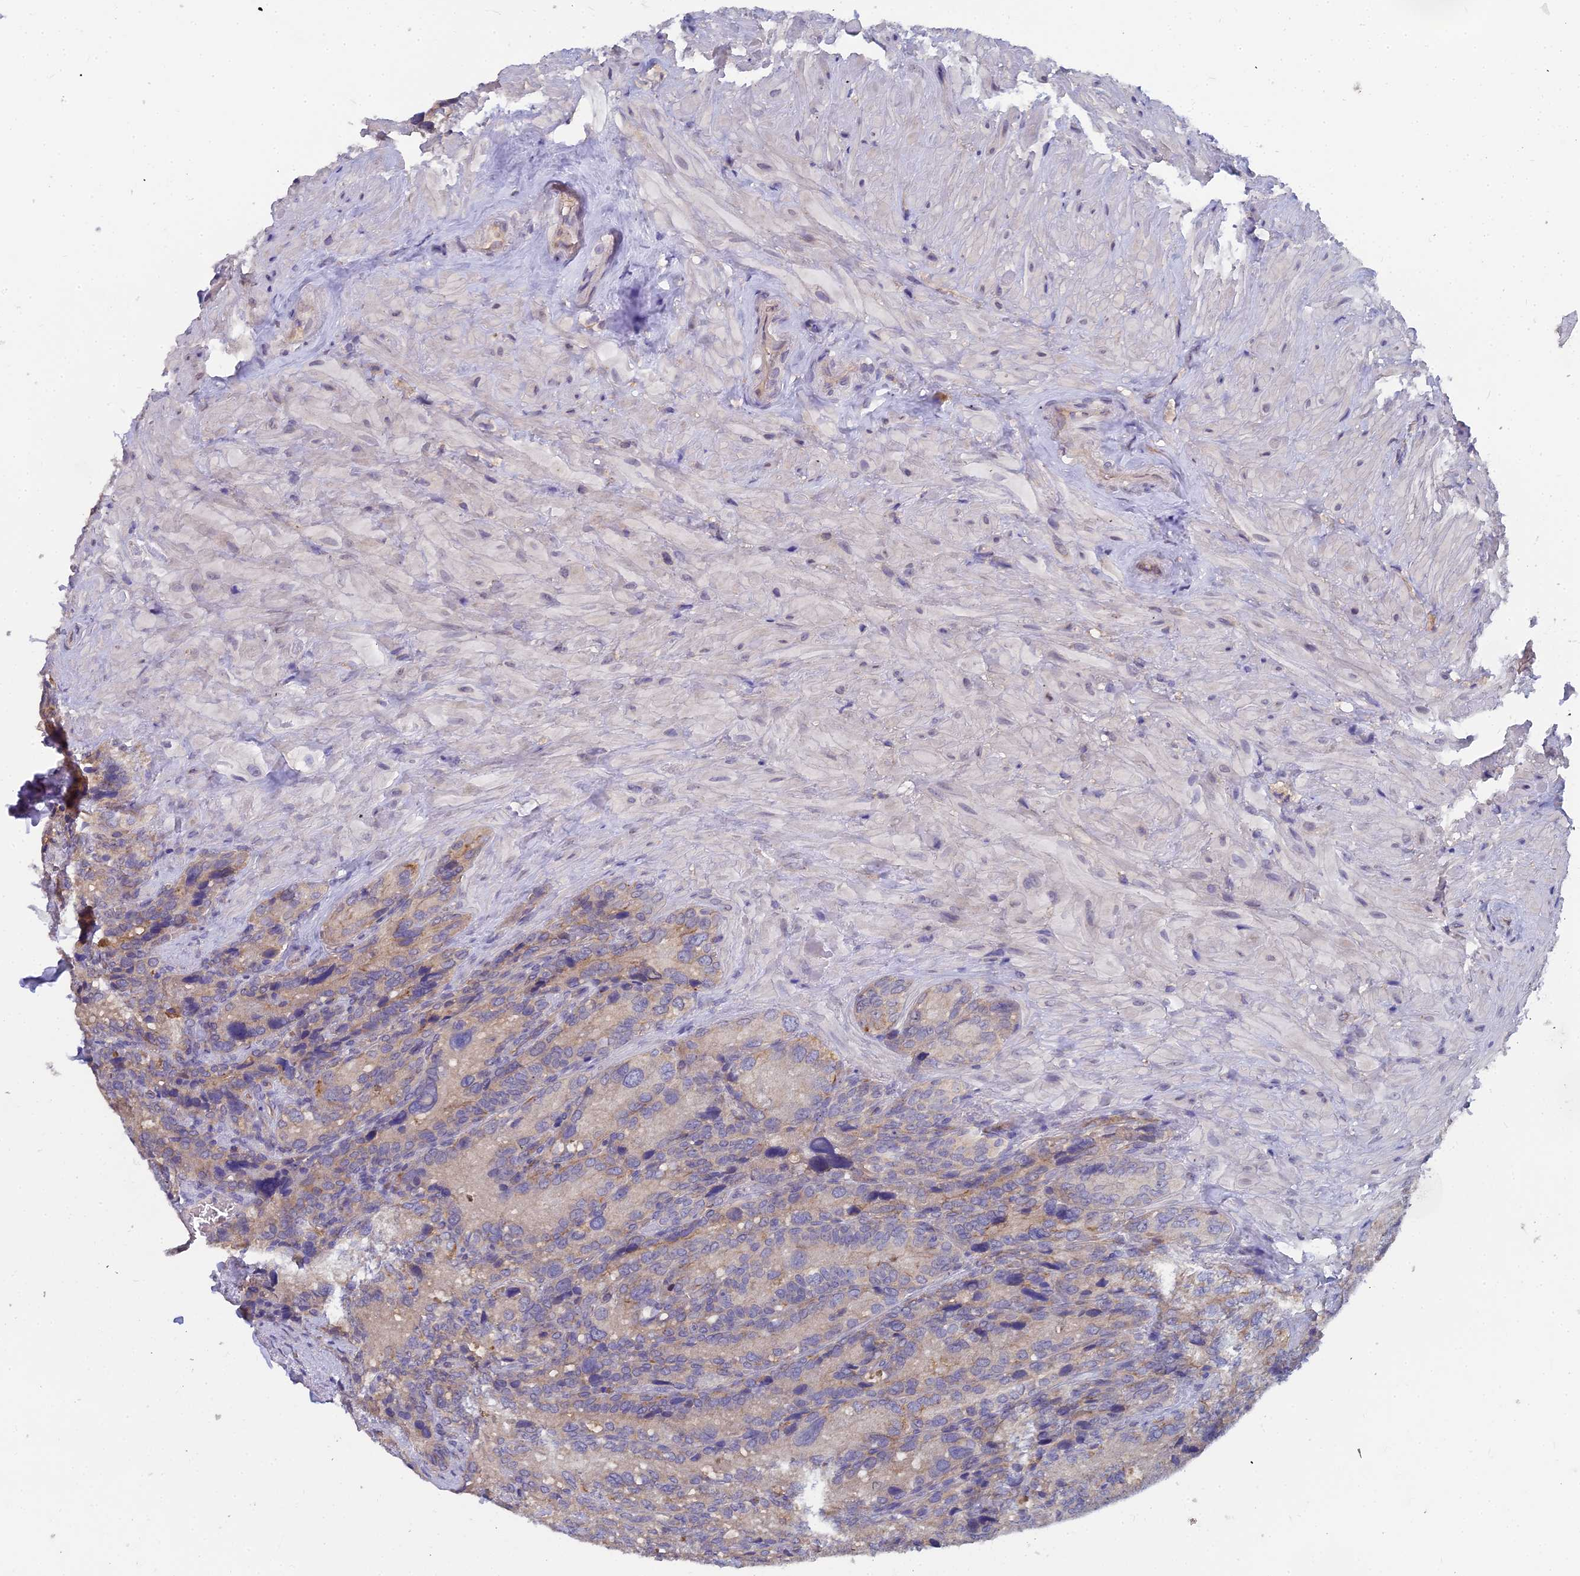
{"staining": {"intensity": "weak", "quantity": "25%-75%", "location": "cytoplasmic/membranous"}, "tissue": "seminal vesicle", "cell_type": "Glandular cells", "image_type": "normal", "snomed": [{"axis": "morphology", "description": "Normal tissue, NOS"}, {"axis": "topography", "description": "Seminal veicle"}], "caption": "IHC photomicrograph of normal seminal vesicle: human seminal vesicle stained using immunohistochemistry (IHC) displays low levels of weak protein expression localized specifically in the cytoplasmic/membranous of glandular cells, appearing as a cytoplasmic/membranous brown color.", "gene": "RDX", "patient": {"sex": "male", "age": 62}}